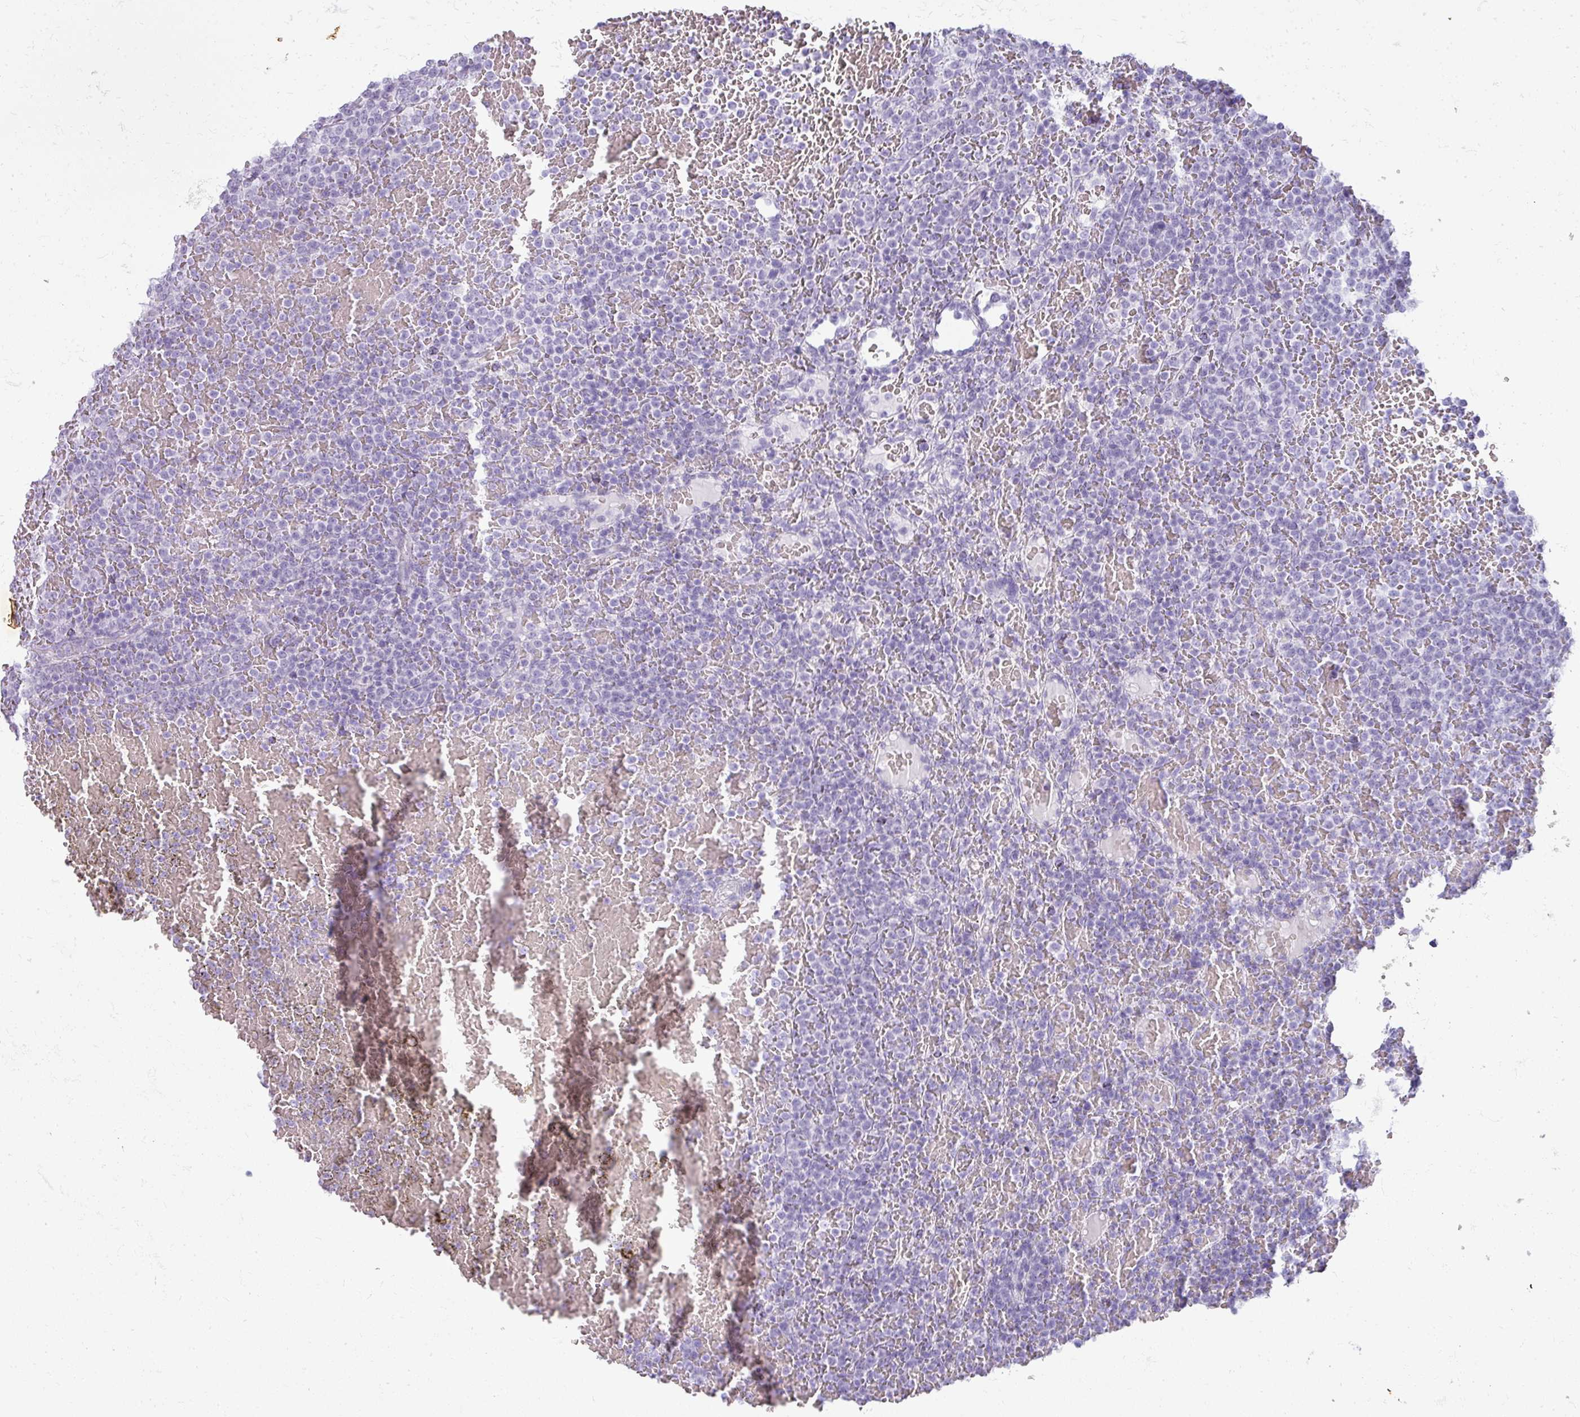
{"staining": {"intensity": "negative", "quantity": "none", "location": "none"}, "tissue": "lymphoma", "cell_type": "Tumor cells", "image_type": "cancer", "snomed": [{"axis": "morphology", "description": "Malignant lymphoma, non-Hodgkin's type, Low grade"}, {"axis": "topography", "description": "Spleen"}], "caption": "The image displays no staining of tumor cells in malignant lymphoma, non-Hodgkin's type (low-grade).", "gene": "RBMY1F", "patient": {"sex": "male", "age": 60}}